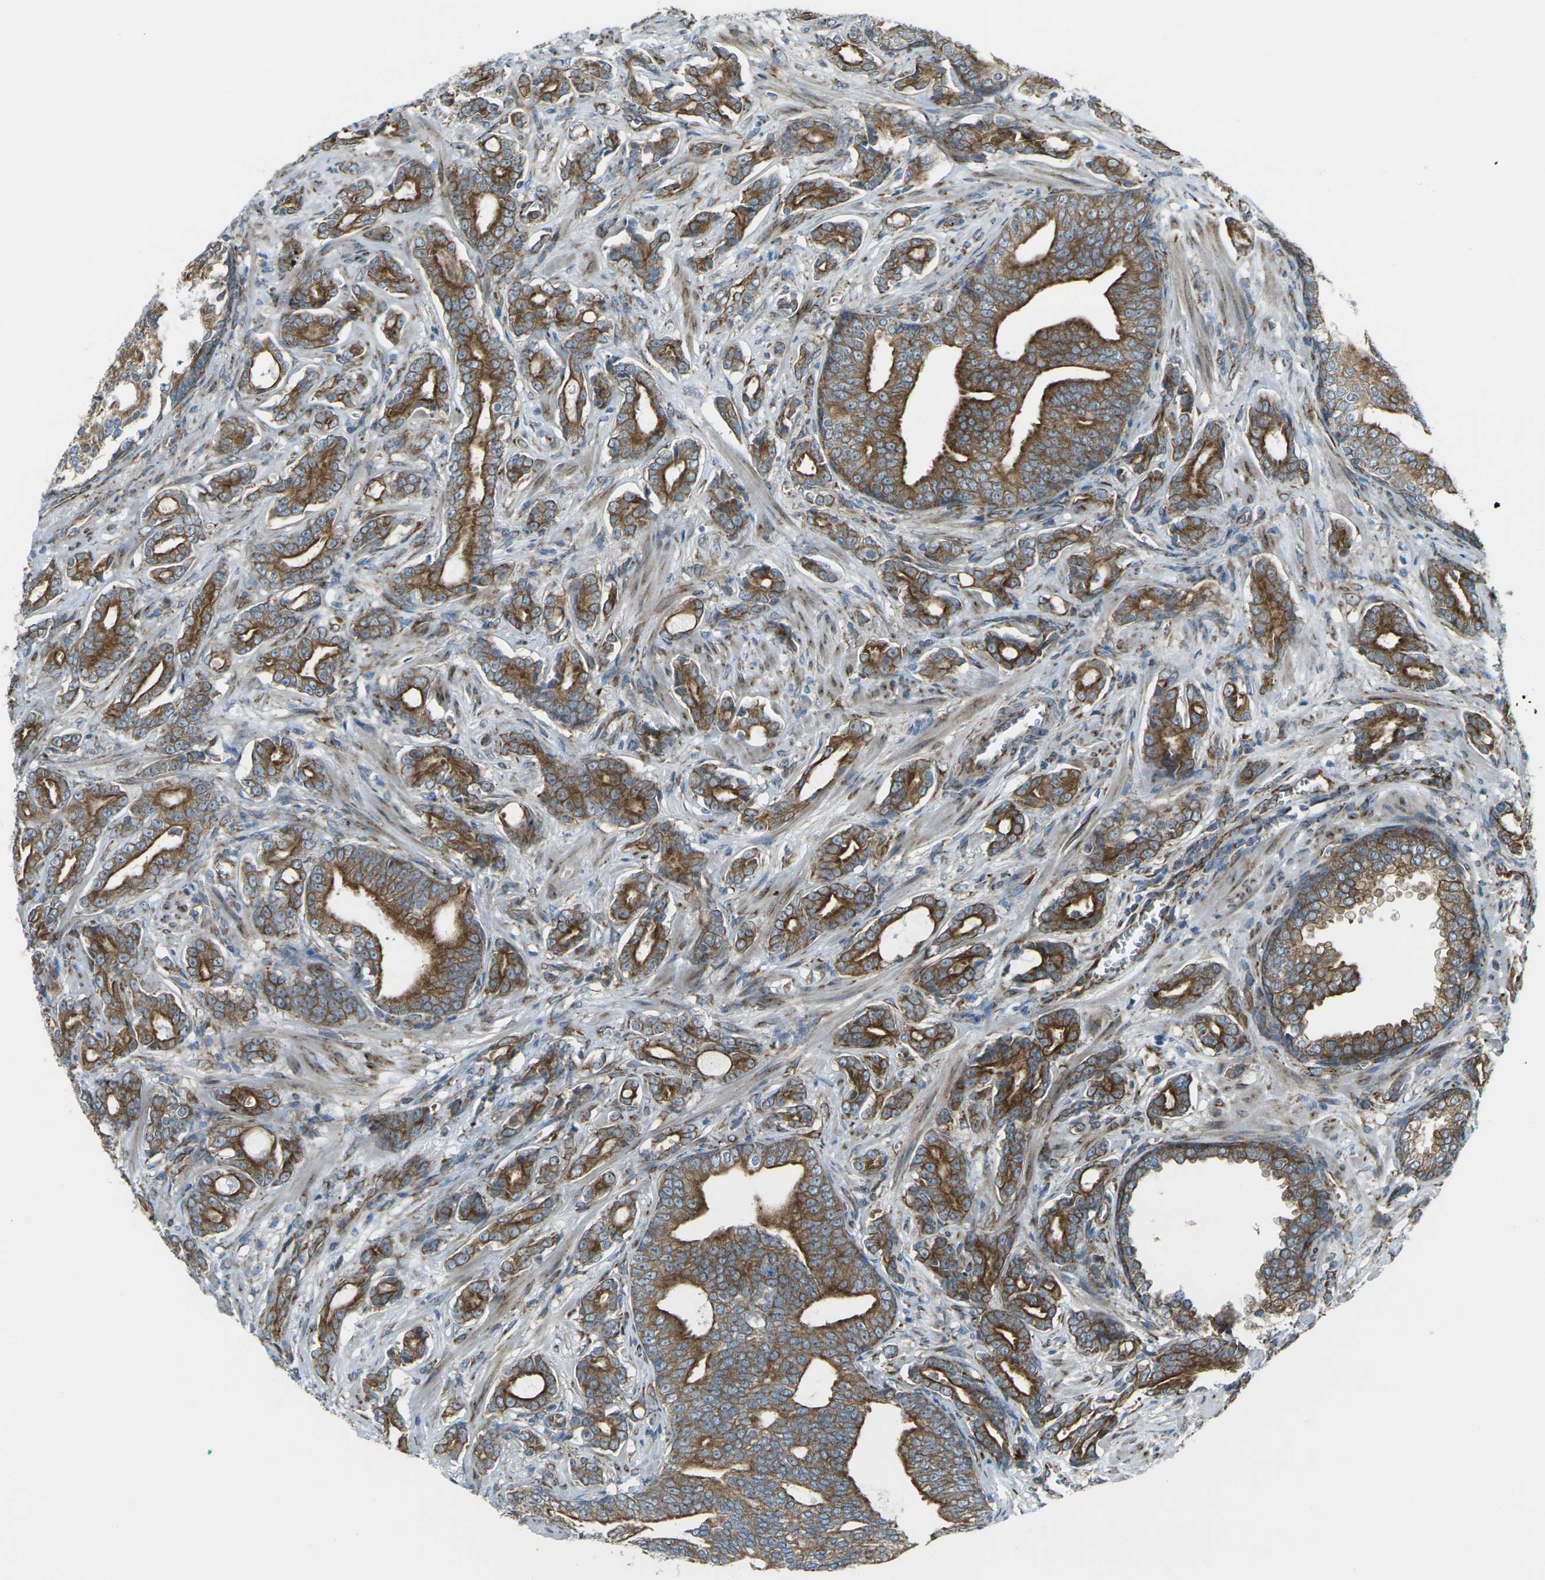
{"staining": {"intensity": "moderate", "quantity": ">75%", "location": "cytoplasmic/membranous"}, "tissue": "prostate cancer", "cell_type": "Tumor cells", "image_type": "cancer", "snomed": [{"axis": "morphology", "description": "Adenocarcinoma, Low grade"}, {"axis": "topography", "description": "Prostate"}], "caption": "Immunohistochemical staining of human prostate adenocarcinoma (low-grade) reveals moderate cytoplasmic/membranous protein positivity in about >75% of tumor cells.", "gene": "CELSR2", "patient": {"sex": "male", "age": 58}}